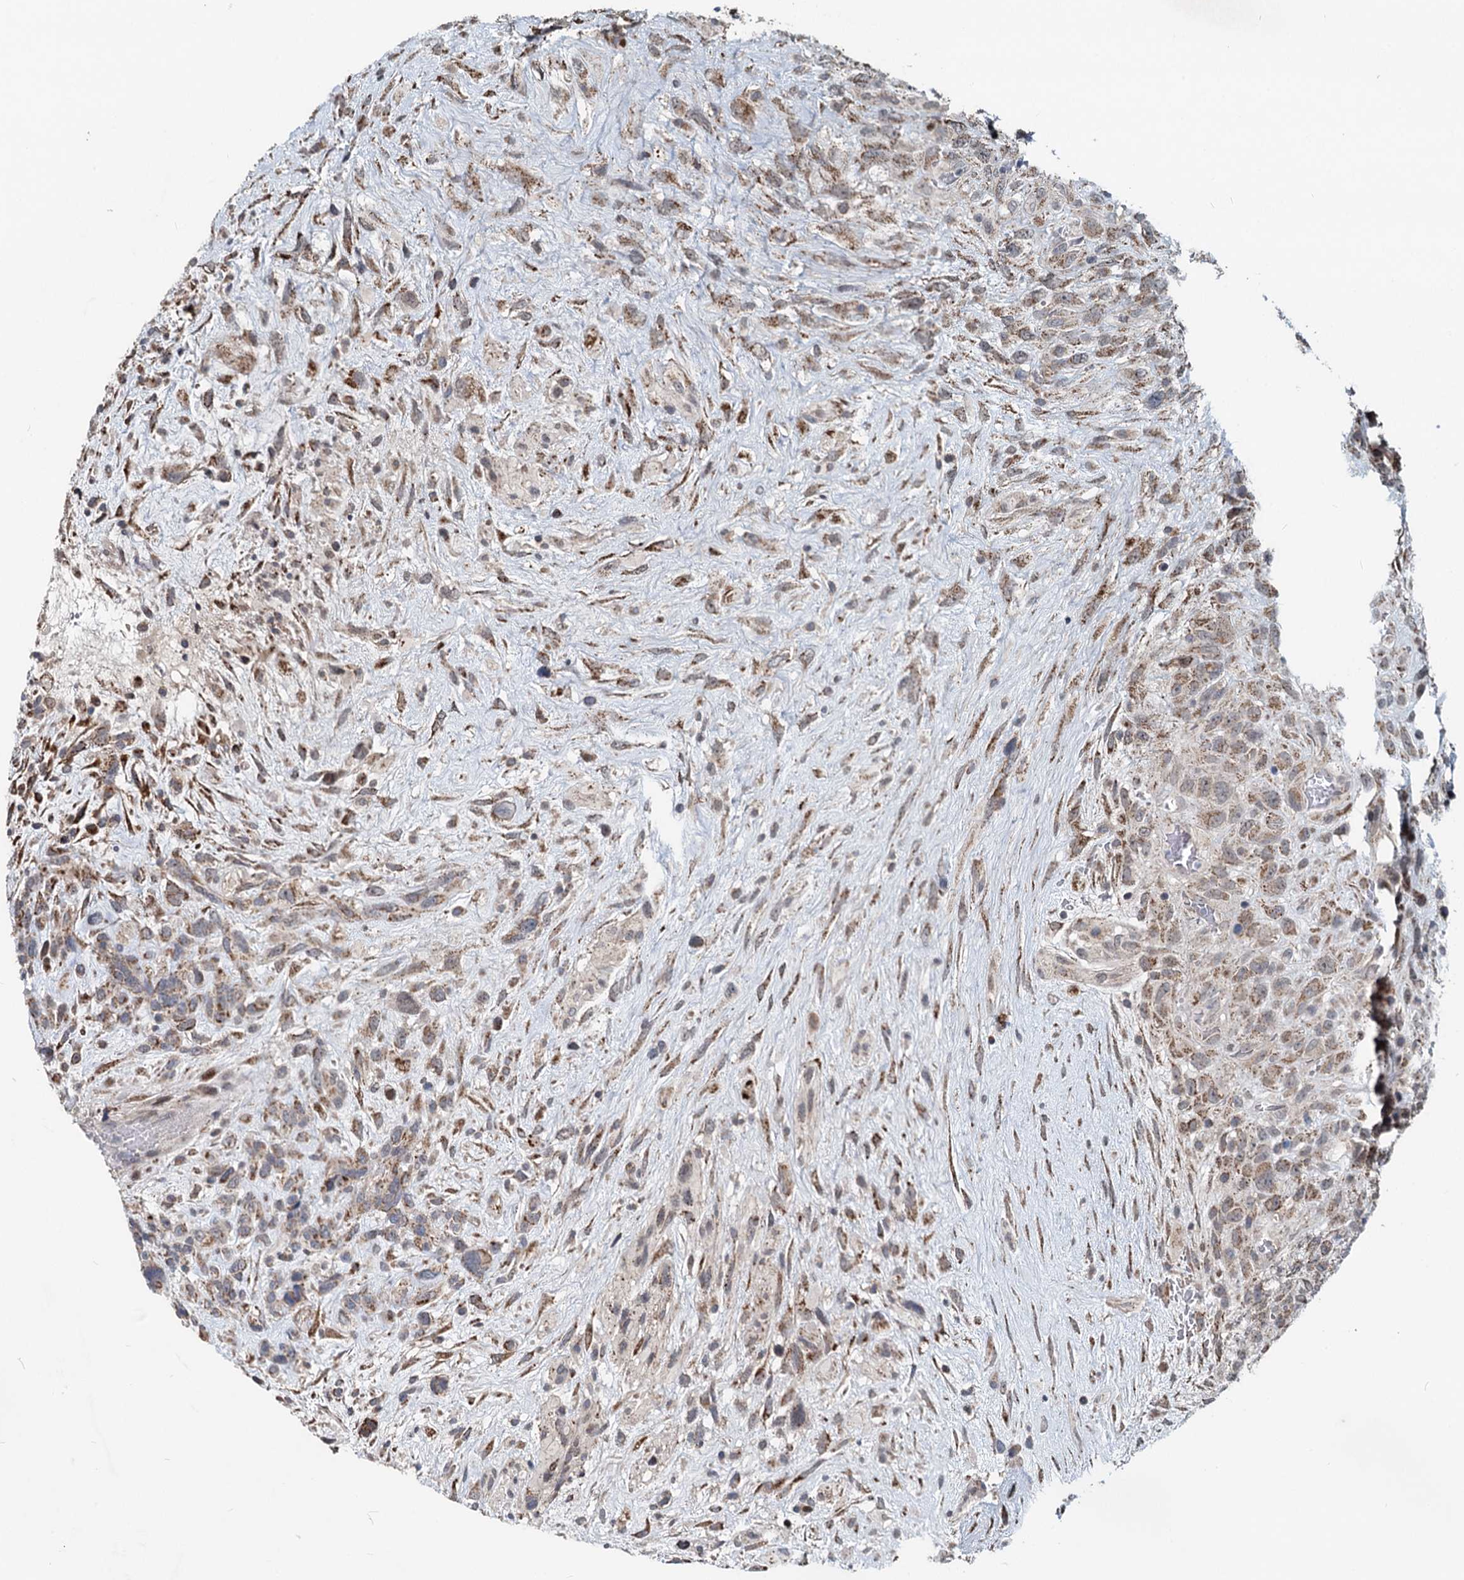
{"staining": {"intensity": "moderate", "quantity": "25%-75%", "location": "cytoplasmic/membranous"}, "tissue": "glioma", "cell_type": "Tumor cells", "image_type": "cancer", "snomed": [{"axis": "morphology", "description": "Glioma, malignant, High grade"}, {"axis": "topography", "description": "Brain"}], "caption": "A micrograph of human malignant glioma (high-grade) stained for a protein demonstrates moderate cytoplasmic/membranous brown staining in tumor cells. (IHC, brightfield microscopy, high magnification).", "gene": "RITA1", "patient": {"sex": "male", "age": 61}}